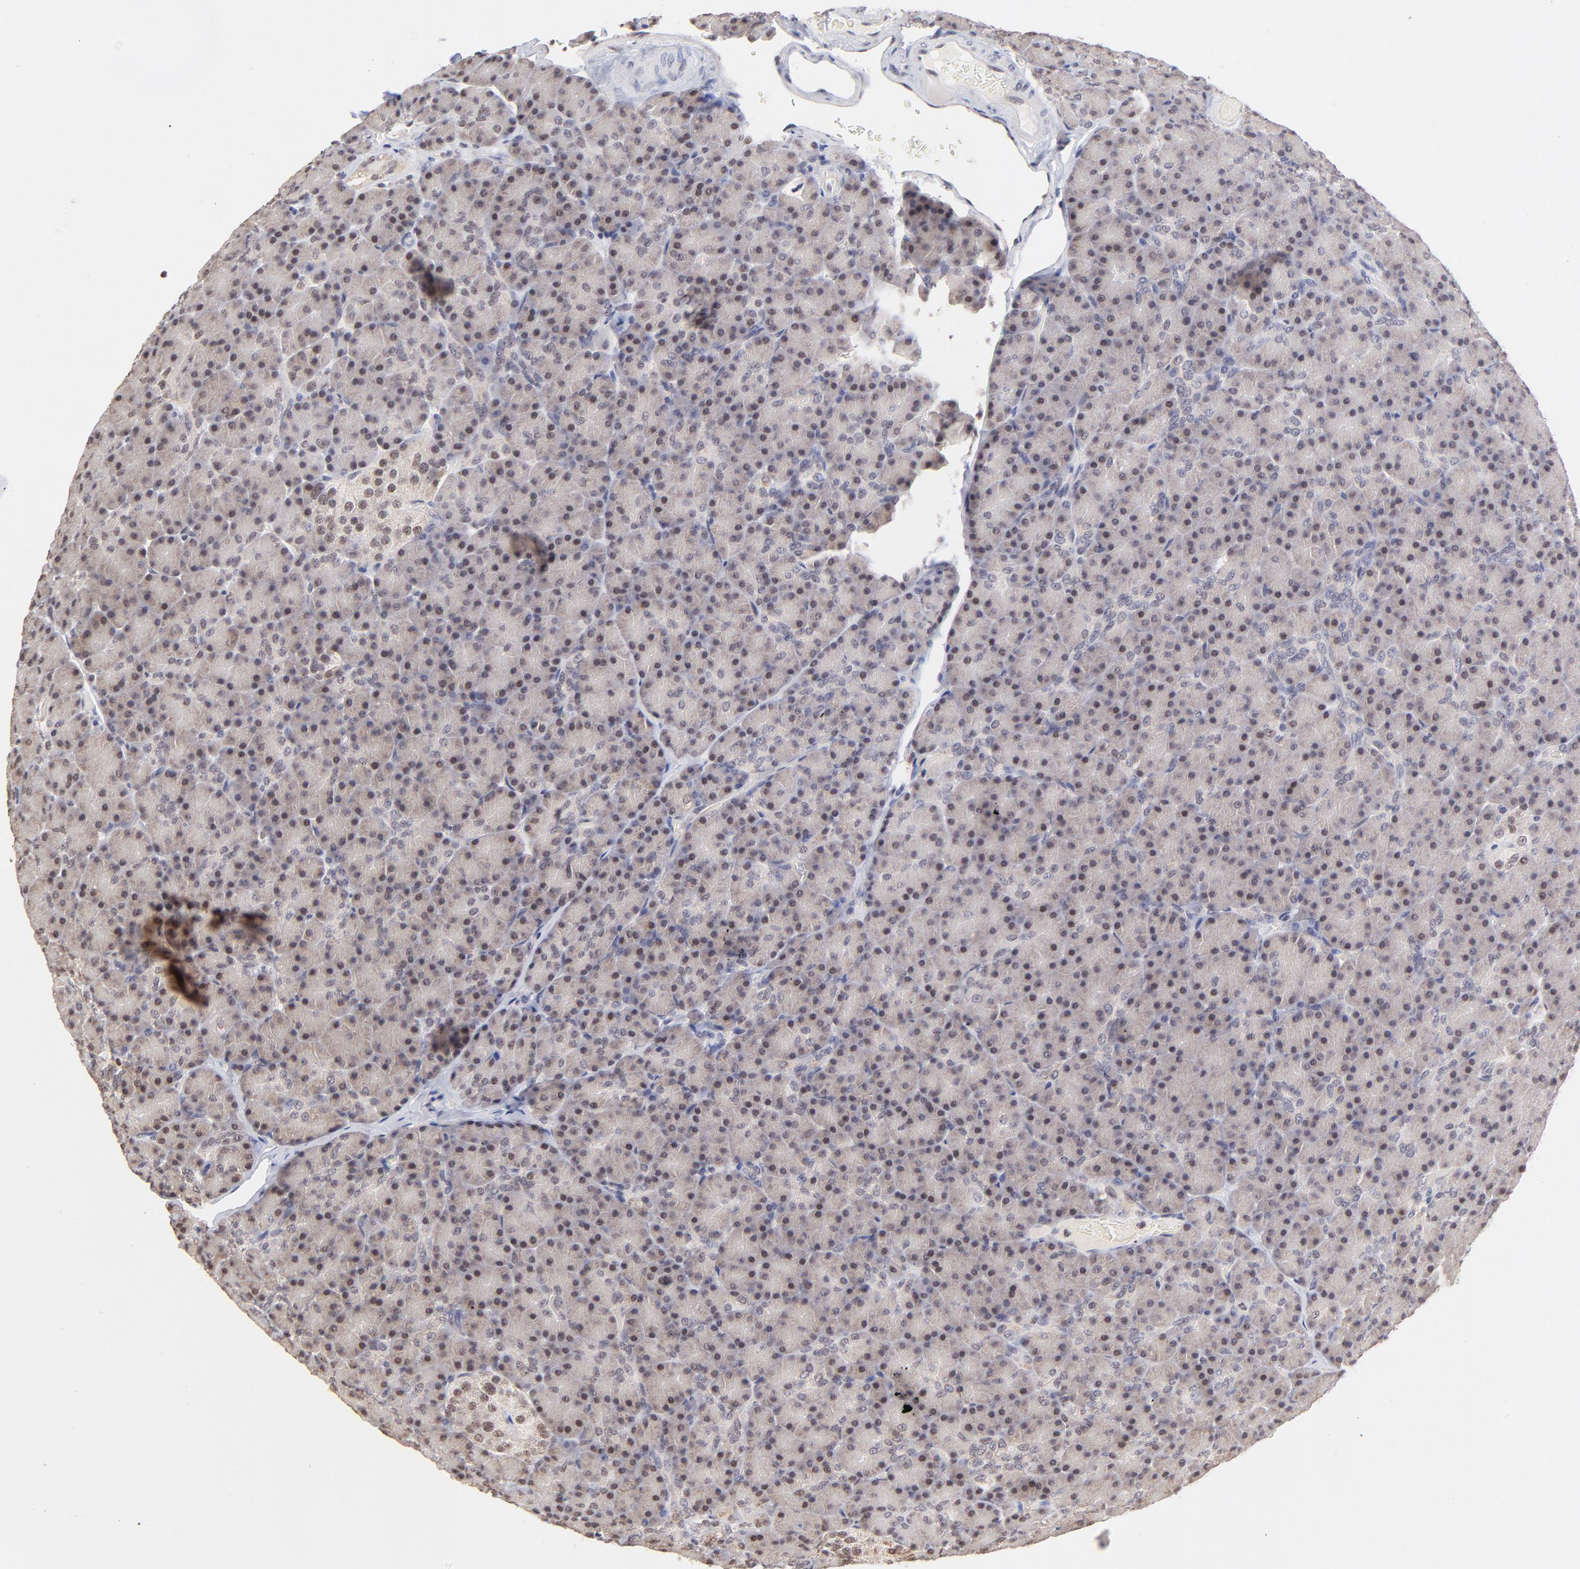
{"staining": {"intensity": "weak", "quantity": ">75%", "location": "cytoplasmic/membranous,nuclear"}, "tissue": "pancreas", "cell_type": "Exocrine glandular cells", "image_type": "normal", "snomed": [{"axis": "morphology", "description": "Normal tissue, NOS"}, {"axis": "topography", "description": "Pancreas"}], "caption": "Immunohistochemistry staining of normal pancreas, which exhibits low levels of weak cytoplasmic/membranous,nuclear positivity in approximately >75% of exocrine glandular cells indicating weak cytoplasmic/membranous,nuclear protein staining. The staining was performed using DAB (3,3'-diaminobenzidine) (brown) for protein detection and nuclei were counterstained in hematoxylin (blue).", "gene": "ZNF670", "patient": {"sex": "female", "age": 43}}